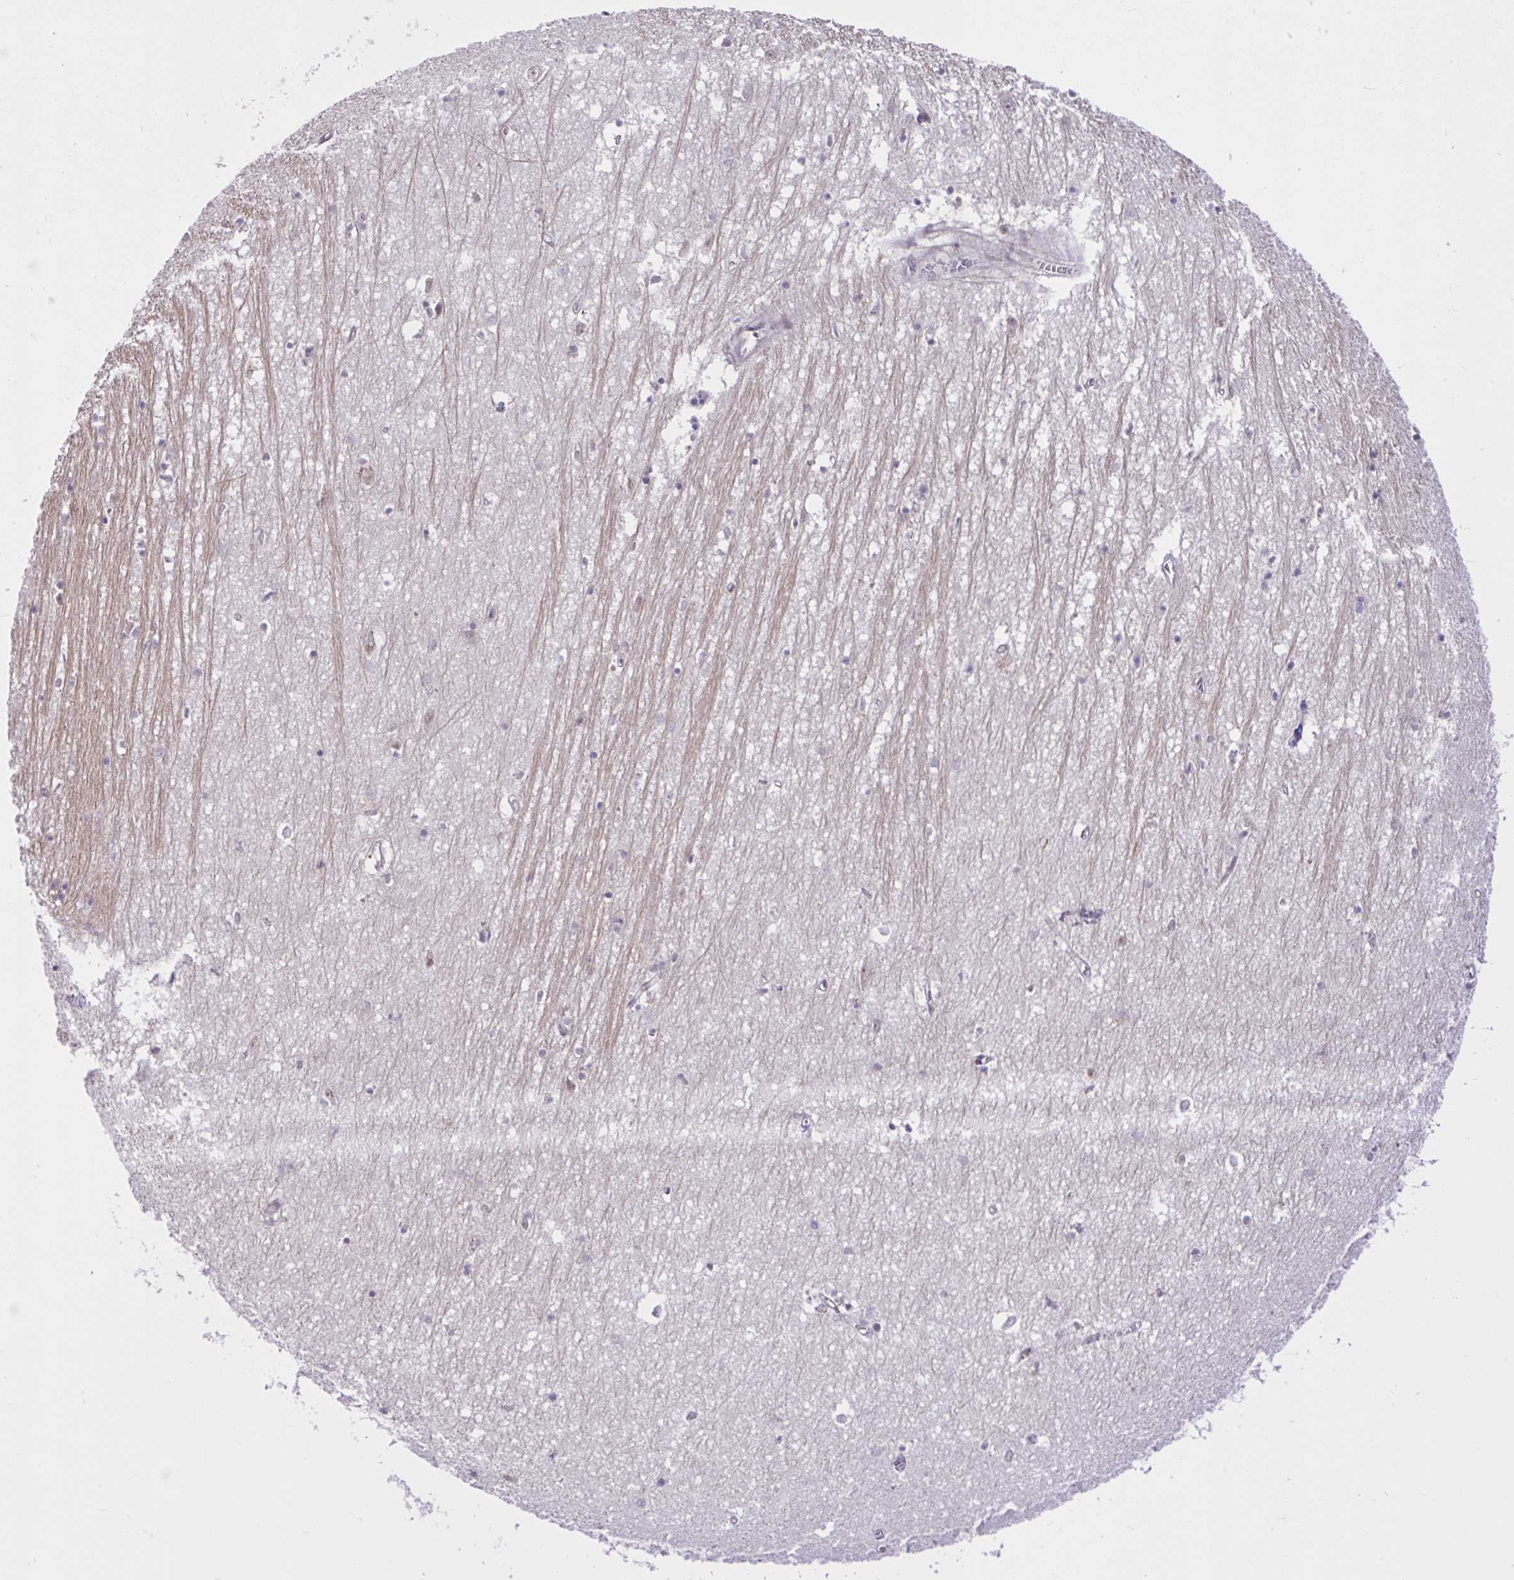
{"staining": {"intensity": "negative", "quantity": "none", "location": "none"}, "tissue": "hippocampus", "cell_type": "Glial cells", "image_type": "normal", "snomed": [{"axis": "morphology", "description": "Normal tissue, NOS"}, {"axis": "topography", "description": "Hippocampus"}], "caption": "Hippocampus was stained to show a protein in brown. There is no significant positivity in glial cells. (Brightfield microscopy of DAB (3,3'-diaminobenzidine) immunohistochemistry (IHC) at high magnification).", "gene": "CCDC12", "patient": {"sex": "female", "age": 64}}